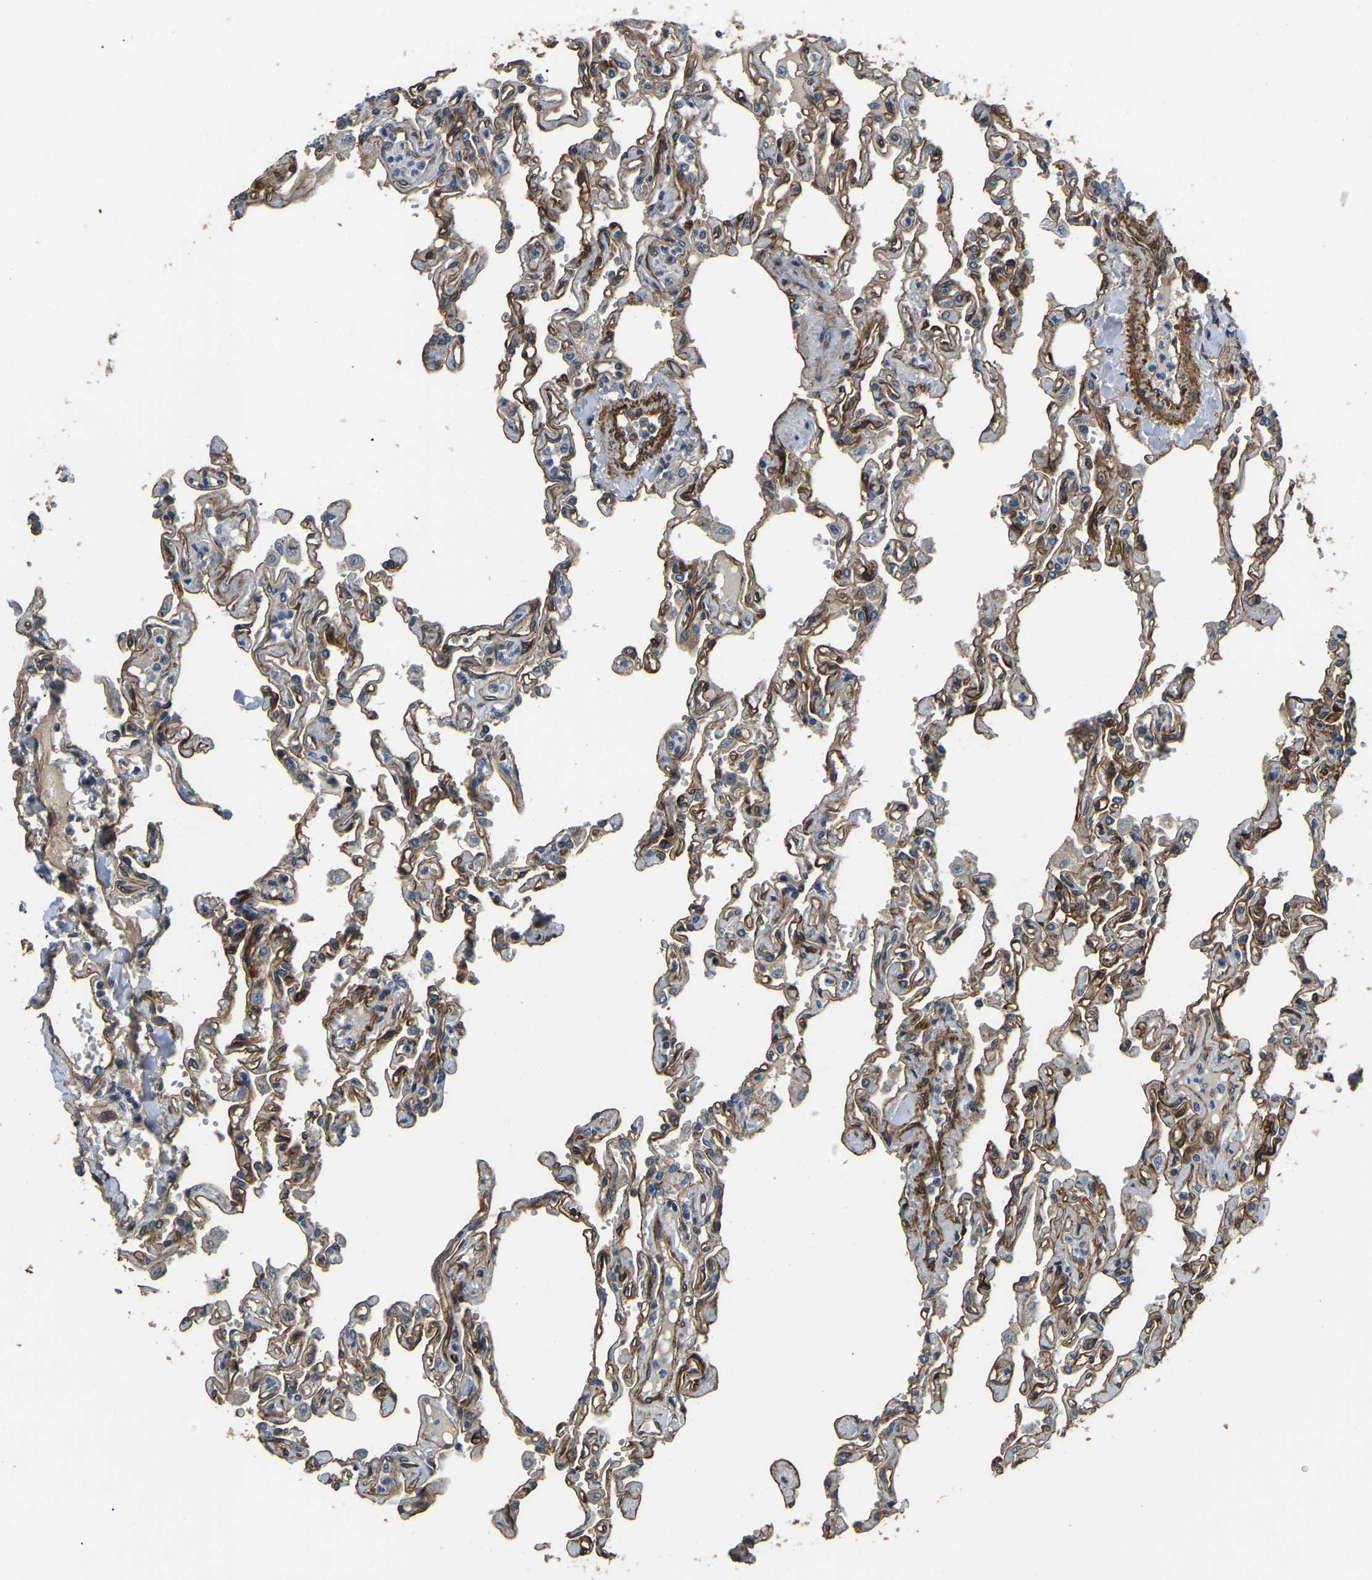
{"staining": {"intensity": "moderate", "quantity": ">75%", "location": "cytoplasmic/membranous"}, "tissue": "lung", "cell_type": "Alveolar cells", "image_type": "normal", "snomed": [{"axis": "morphology", "description": "Normal tissue, NOS"}, {"axis": "topography", "description": "Lung"}], "caption": "This is an image of immunohistochemistry staining of unremarkable lung, which shows moderate staining in the cytoplasmic/membranous of alveolar cells.", "gene": "RNF39", "patient": {"sex": "male", "age": 21}}